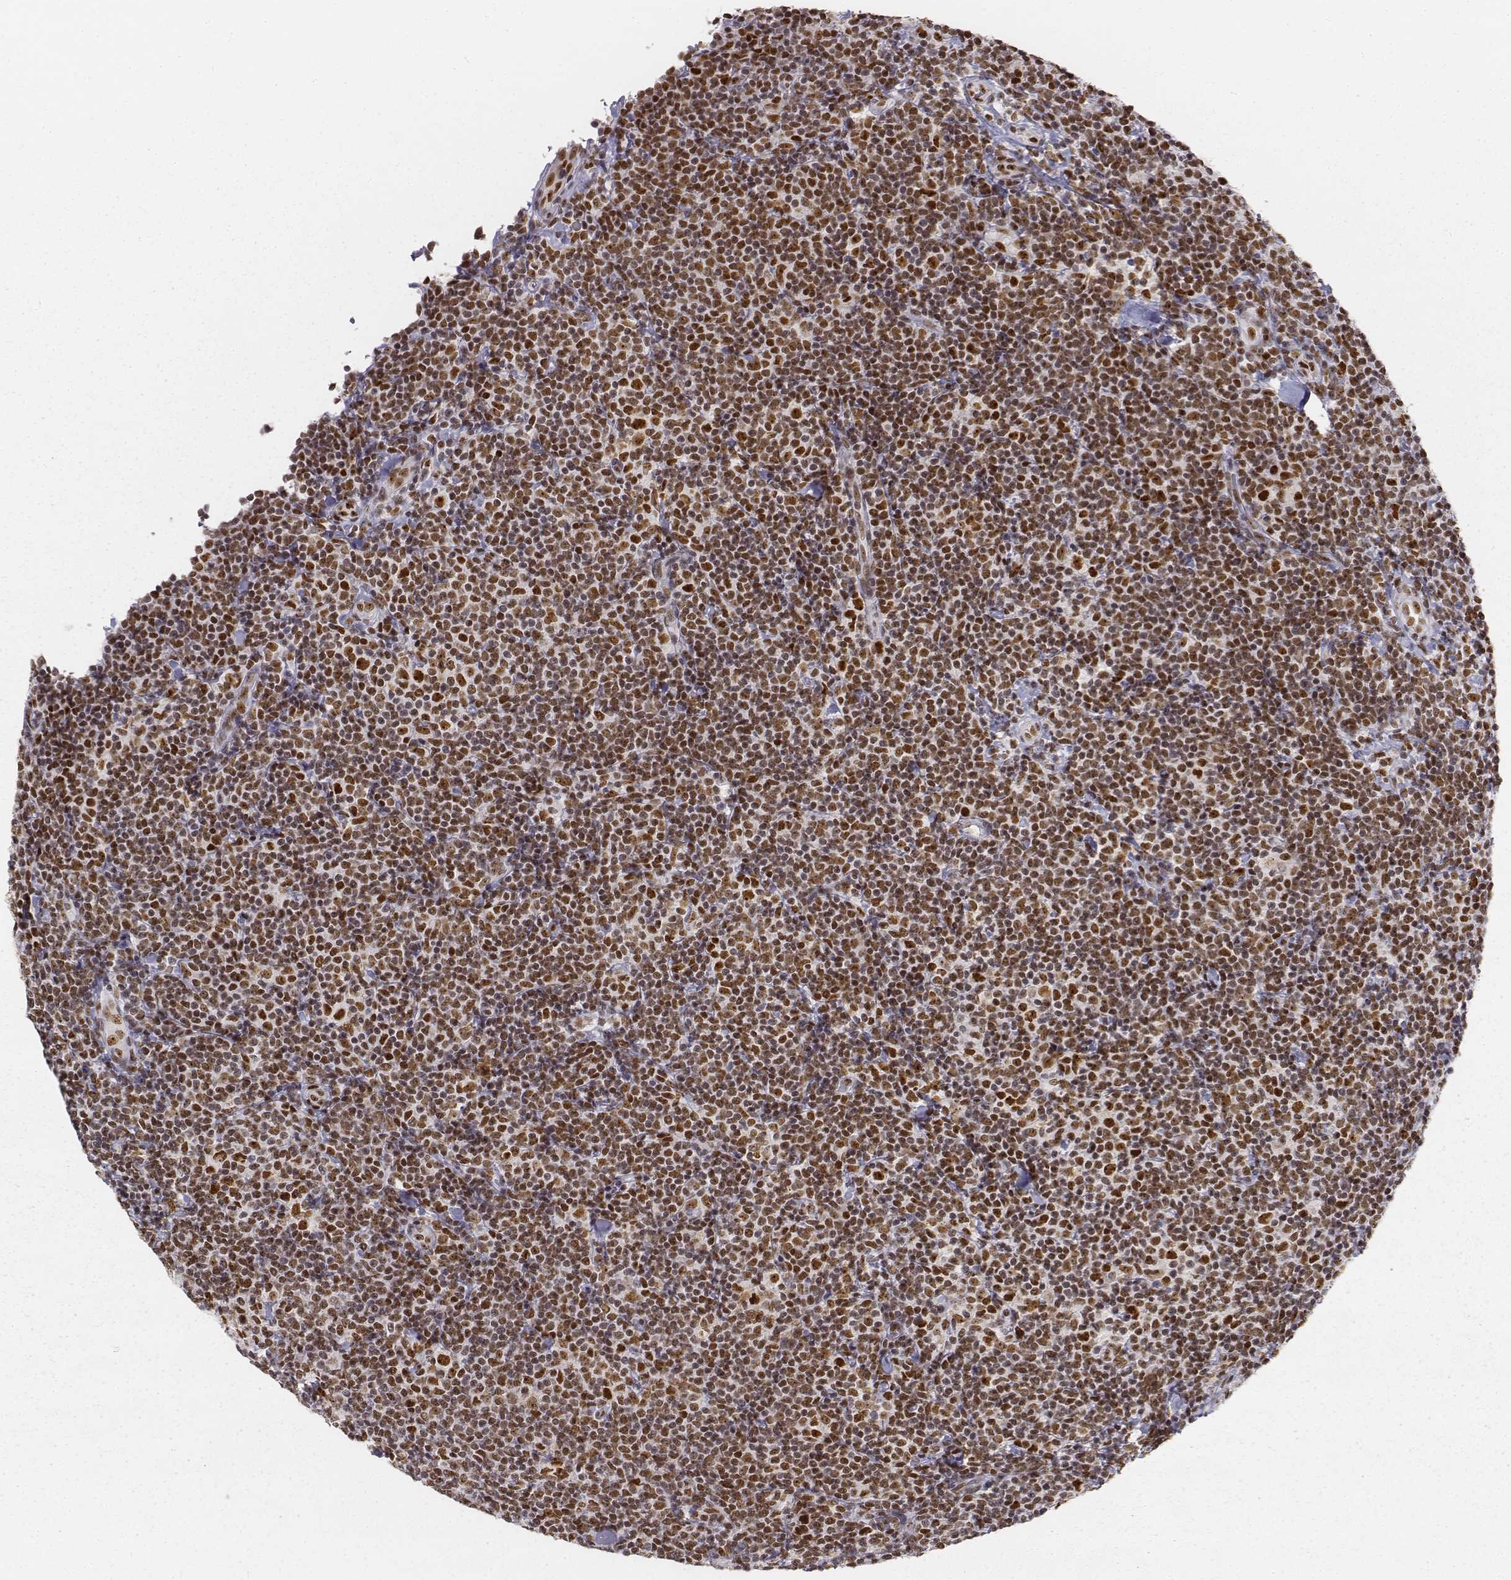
{"staining": {"intensity": "moderate", "quantity": ">75%", "location": "nuclear"}, "tissue": "lymphoma", "cell_type": "Tumor cells", "image_type": "cancer", "snomed": [{"axis": "morphology", "description": "Malignant lymphoma, non-Hodgkin's type, Low grade"}, {"axis": "topography", "description": "Lymph node"}], "caption": "Immunohistochemistry (IHC) of human malignant lymphoma, non-Hodgkin's type (low-grade) demonstrates medium levels of moderate nuclear staining in approximately >75% of tumor cells. The protein of interest is shown in brown color, while the nuclei are stained blue.", "gene": "PHF6", "patient": {"sex": "female", "age": 56}}